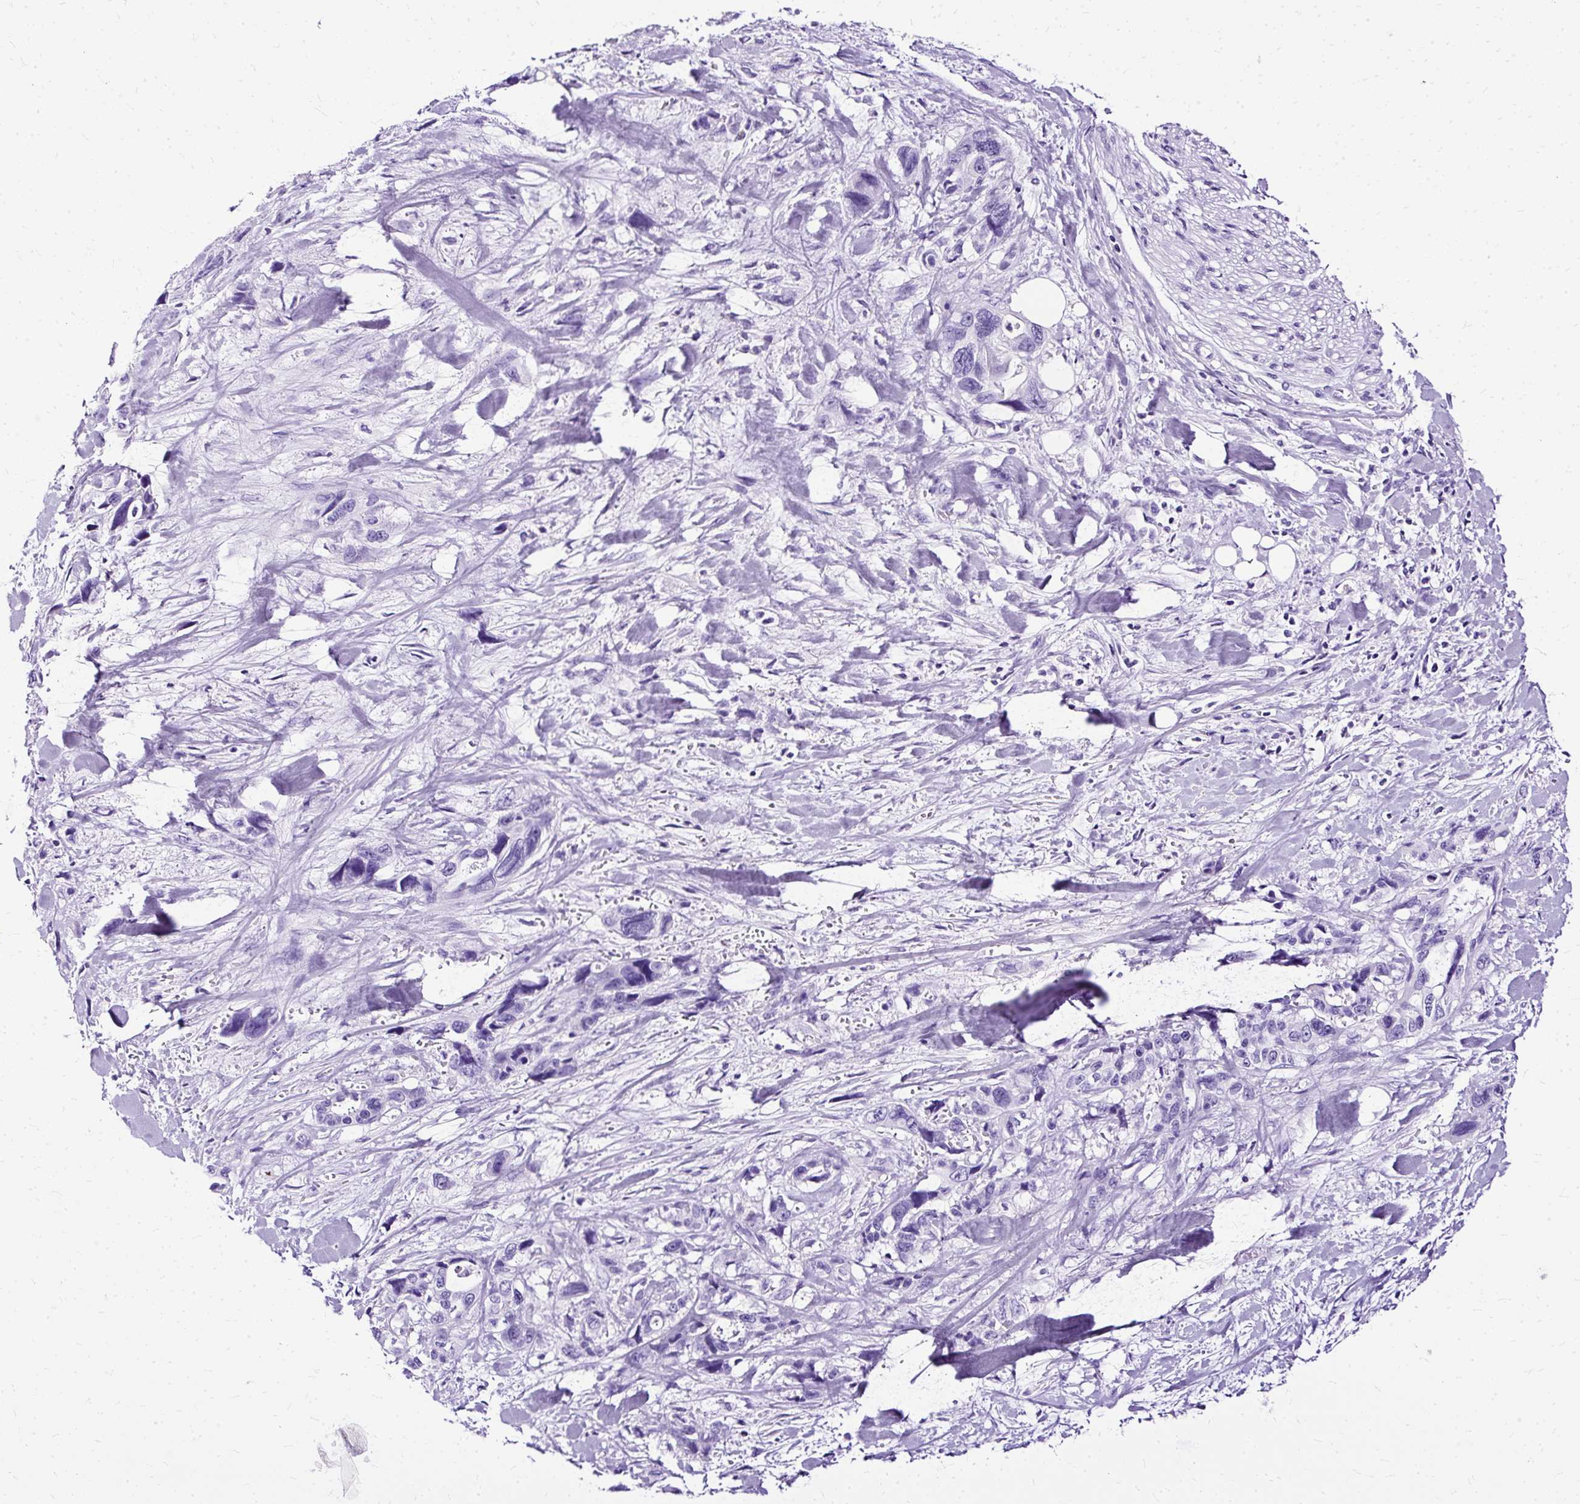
{"staining": {"intensity": "negative", "quantity": "none", "location": "none"}, "tissue": "pancreatic cancer", "cell_type": "Tumor cells", "image_type": "cancer", "snomed": [{"axis": "morphology", "description": "Adenocarcinoma, NOS"}, {"axis": "topography", "description": "Pancreas"}], "caption": "Immunohistochemistry micrograph of adenocarcinoma (pancreatic) stained for a protein (brown), which exhibits no positivity in tumor cells. (DAB immunohistochemistry (IHC) with hematoxylin counter stain).", "gene": "SLC8A2", "patient": {"sex": "male", "age": 46}}